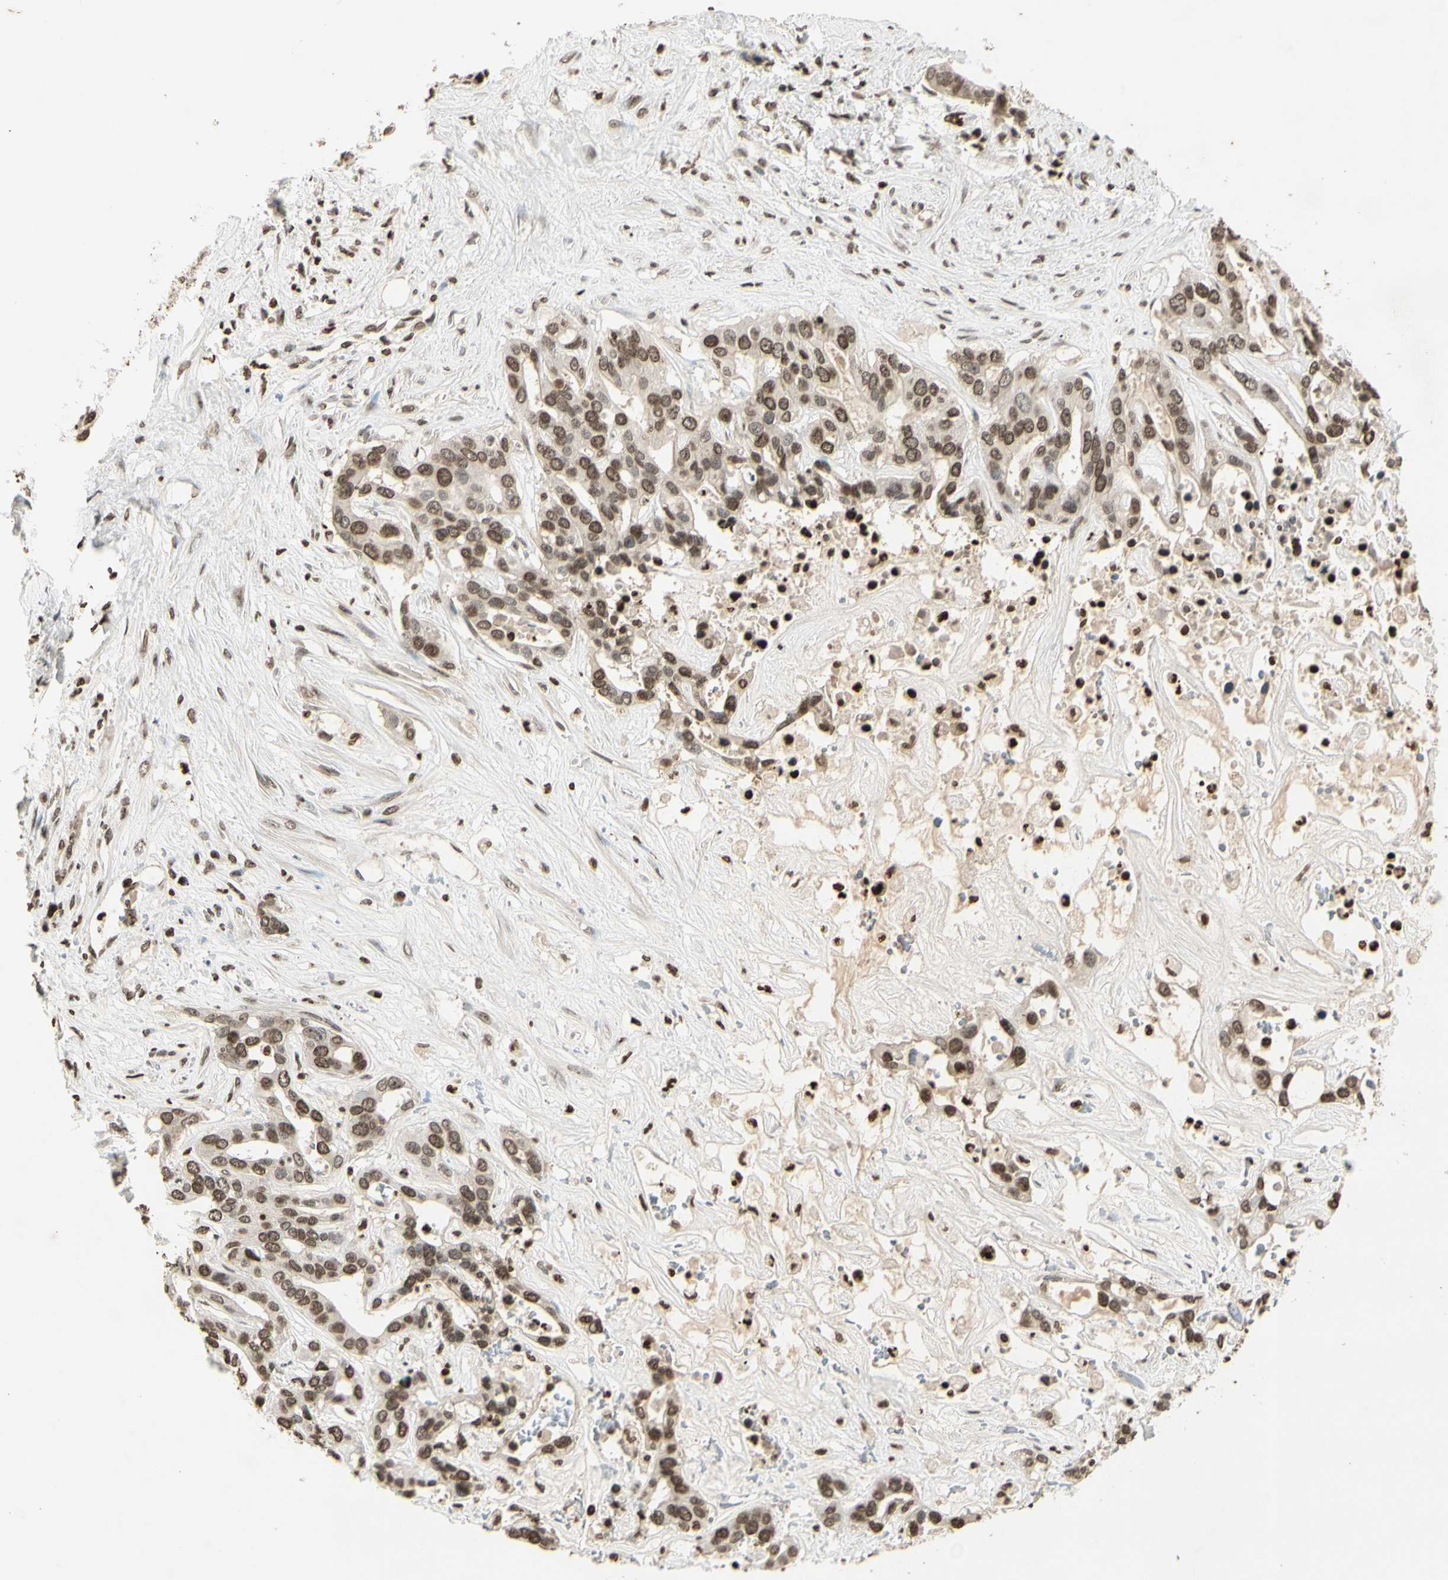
{"staining": {"intensity": "moderate", "quantity": "25%-75%", "location": "nuclear"}, "tissue": "liver cancer", "cell_type": "Tumor cells", "image_type": "cancer", "snomed": [{"axis": "morphology", "description": "Cholangiocarcinoma"}, {"axis": "topography", "description": "Liver"}], "caption": "Immunohistochemistry photomicrograph of human cholangiocarcinoma (liver) stained for a protein (brown), which demonstrates medium levels of moderate nuclear positivity in about 25%-75% of tumor cells.", "gene": "RORA", "patient": {"sex": "female", "age": 65}}